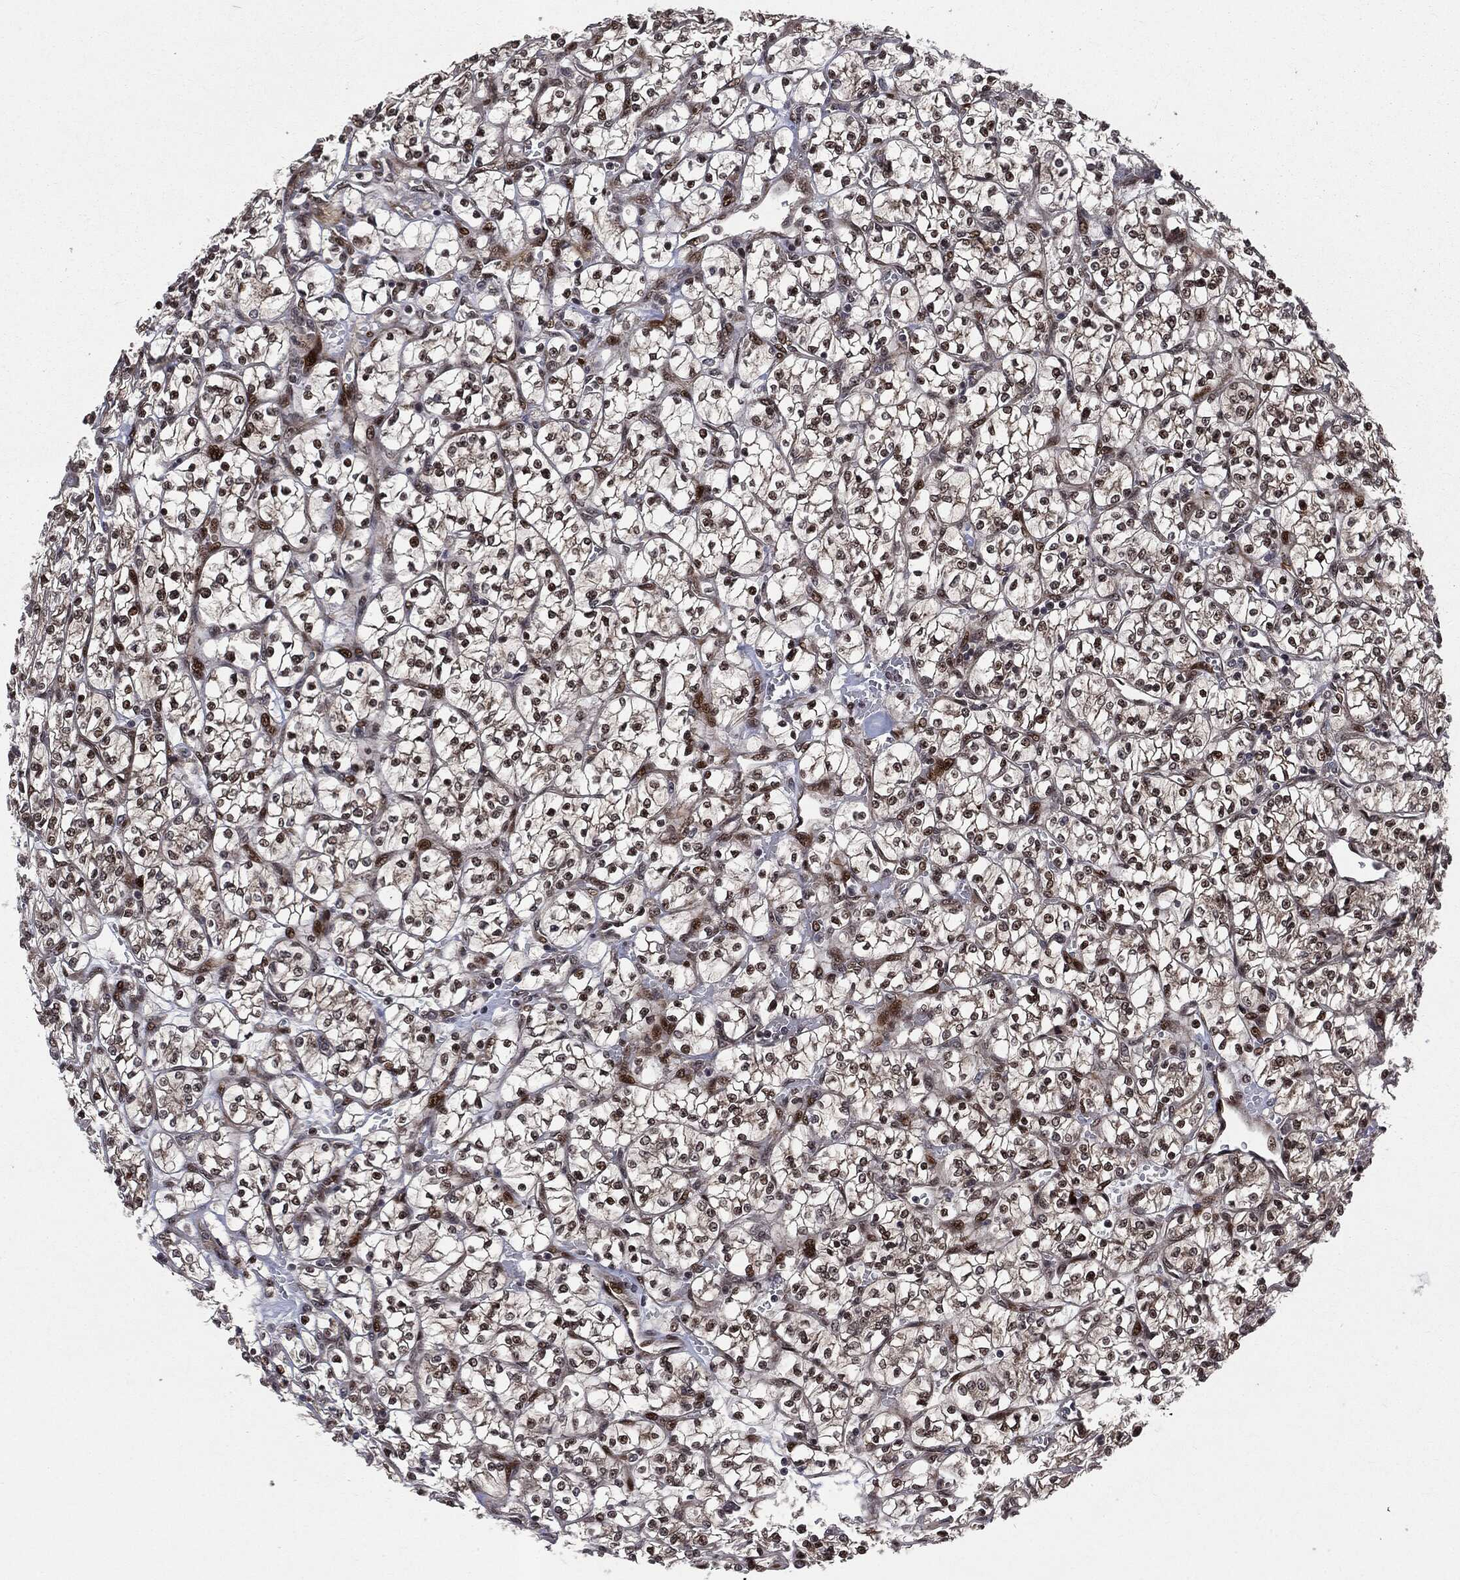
{"staining": {"intensity": "strong", "quantity": "<25%", "location": "nuclear"}, "tissue": "renal cancer", "cell_type": "Tumor cells", "image_type": "cancer", "snomed": [{"axis": "morphology", "description": "Adenocarcinoma, NOS"}, {"axis": "topography", "description": "Kidney"}], "caption": "IHC micrograph of neoplastic tissue: renal cancer stained using immunohistochemistry shows medium levels of strong protein expression localized specifically in the nuclear of tumor cells, appearing as a nuclear brown color.", "gene": "SMAD4", "patient": {"sex": "female", "age": 64}}